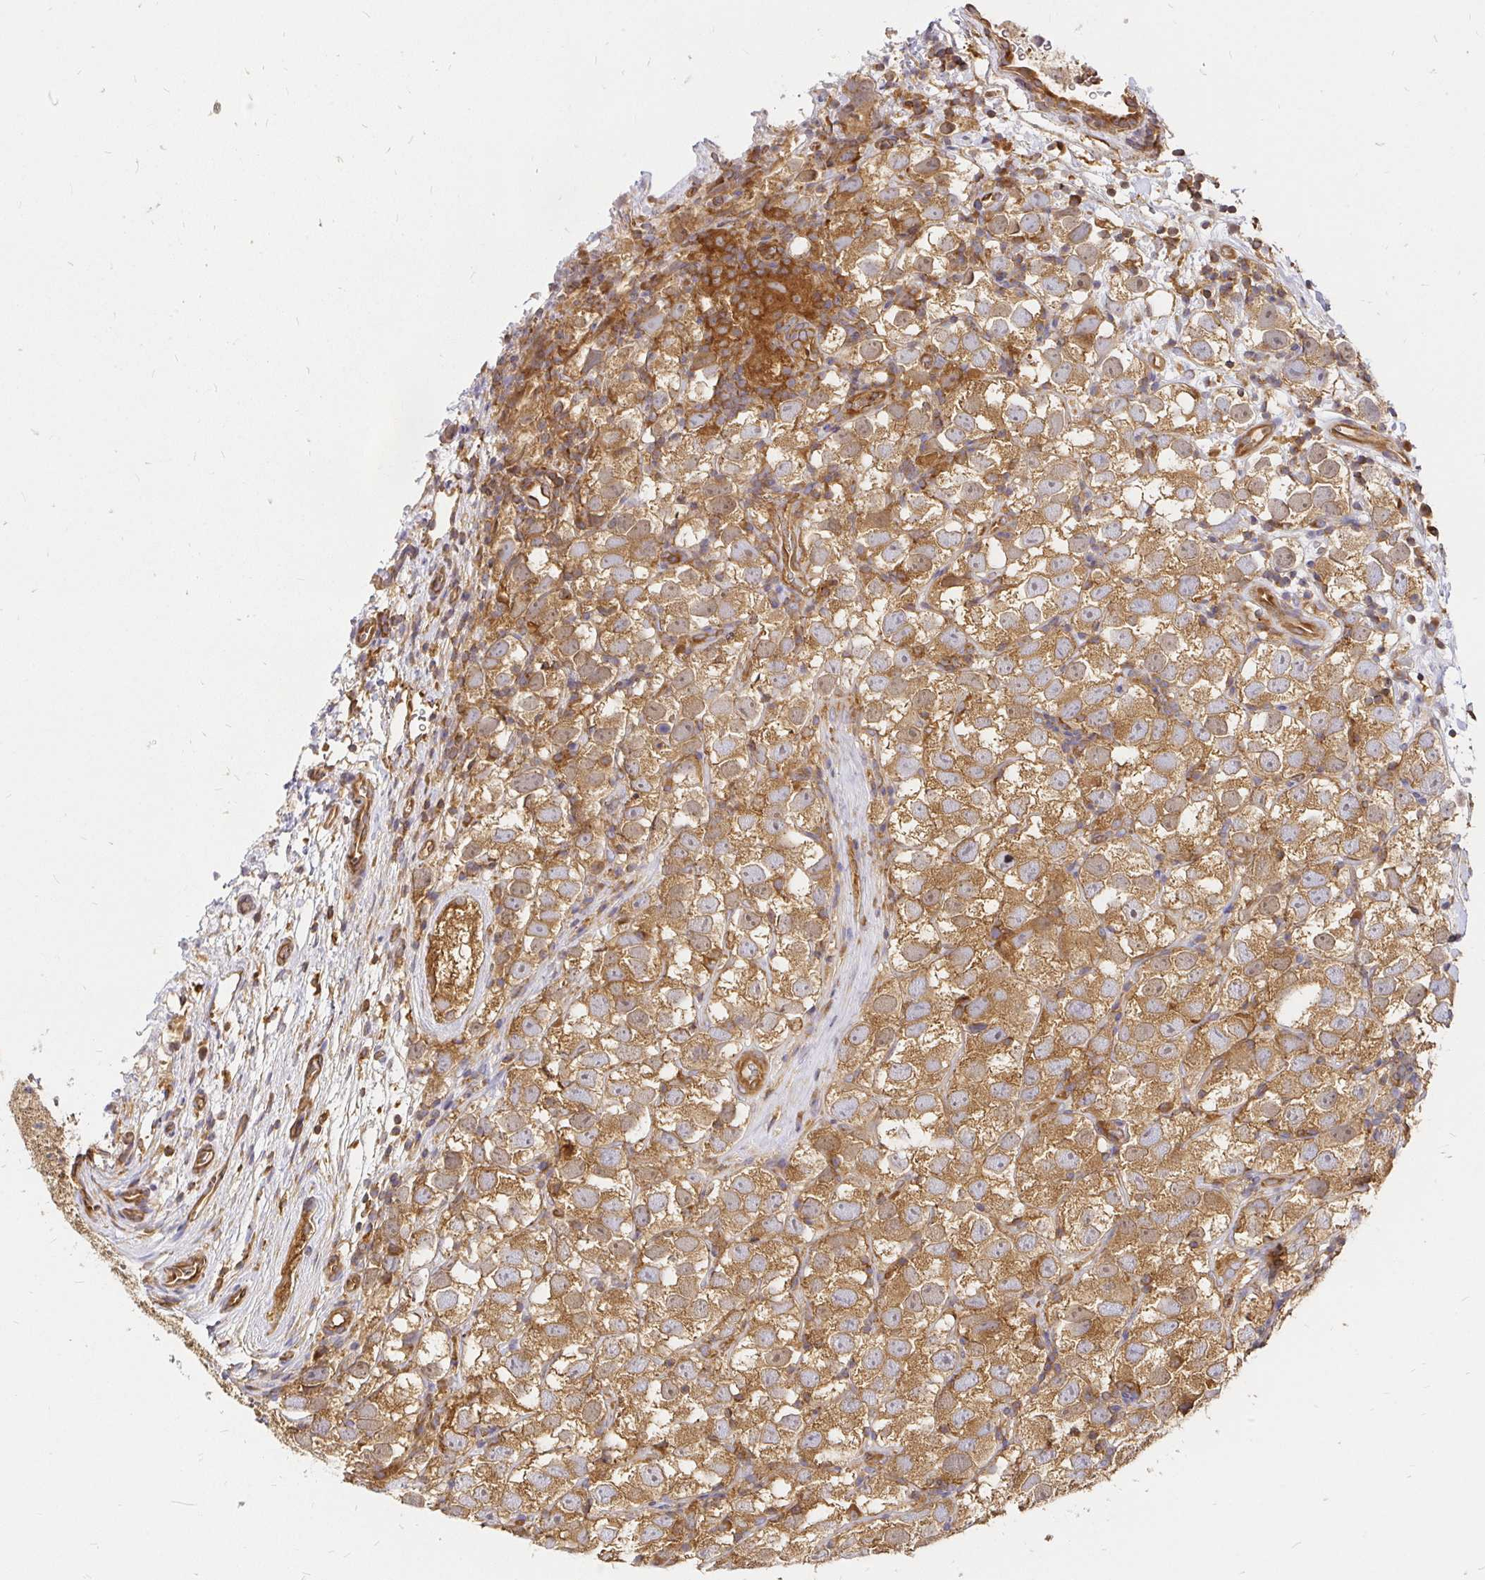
{"staining": {"intensity": "moderate", "quantity": ">75%", "location": "cytoplasmic/membranous"}, "tissue": "testis cancer", "cell_type": "Tumor cells", "image_type": "cancer", "snomed": [{"axis": "morphology", "description": "Seminoma, NOS"}, {"axis": "topography", "description": "Testis"}], "caption": "IHC (DAB) staining of testis seminoma reveals moderate cytoplasmic/membranous protein expression in approximately >75% of tumor cells.", "gene": "KIF5B", "patient": {"sex": "male", "age": 26}}